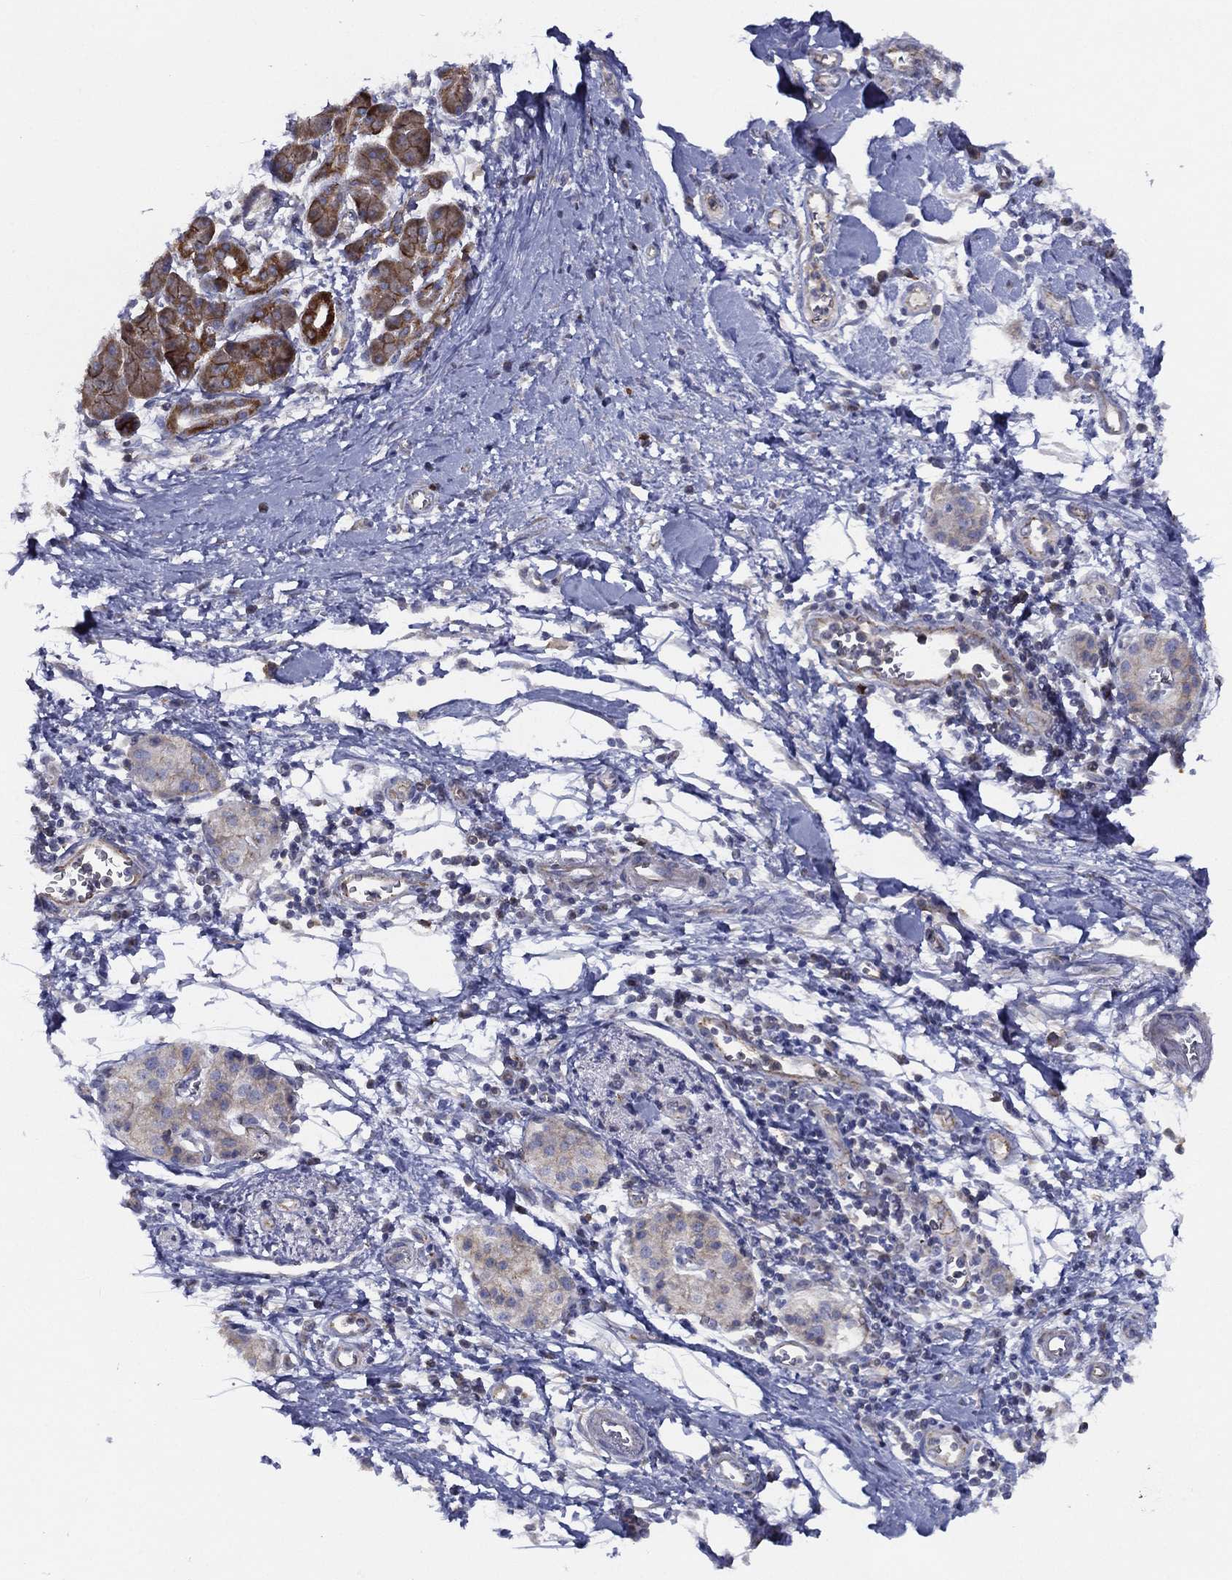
{"staining": {"intensity": "strong", "quantity": ">75%", "location": "cytoplasmic/membranous"}, "tissue": "pancreatic cancer", "cell_type": "Tumor cells", "image_type": "cancer", "snomed": [{"axis": "morphology", "description": "Adenocarcinoma, NOS"}, {"axis": "topography", "description": "Pancreas"}], "caption": "Pancreatic cancer (adenocarcinoma) stained for a protein displays strong cytoplasmic/membranous positivity in tumor cells. (IHC, brightfield microscopy, high magnification).", "gene": "ZNF223", "patient": {"sex": "male", "age": 72}}